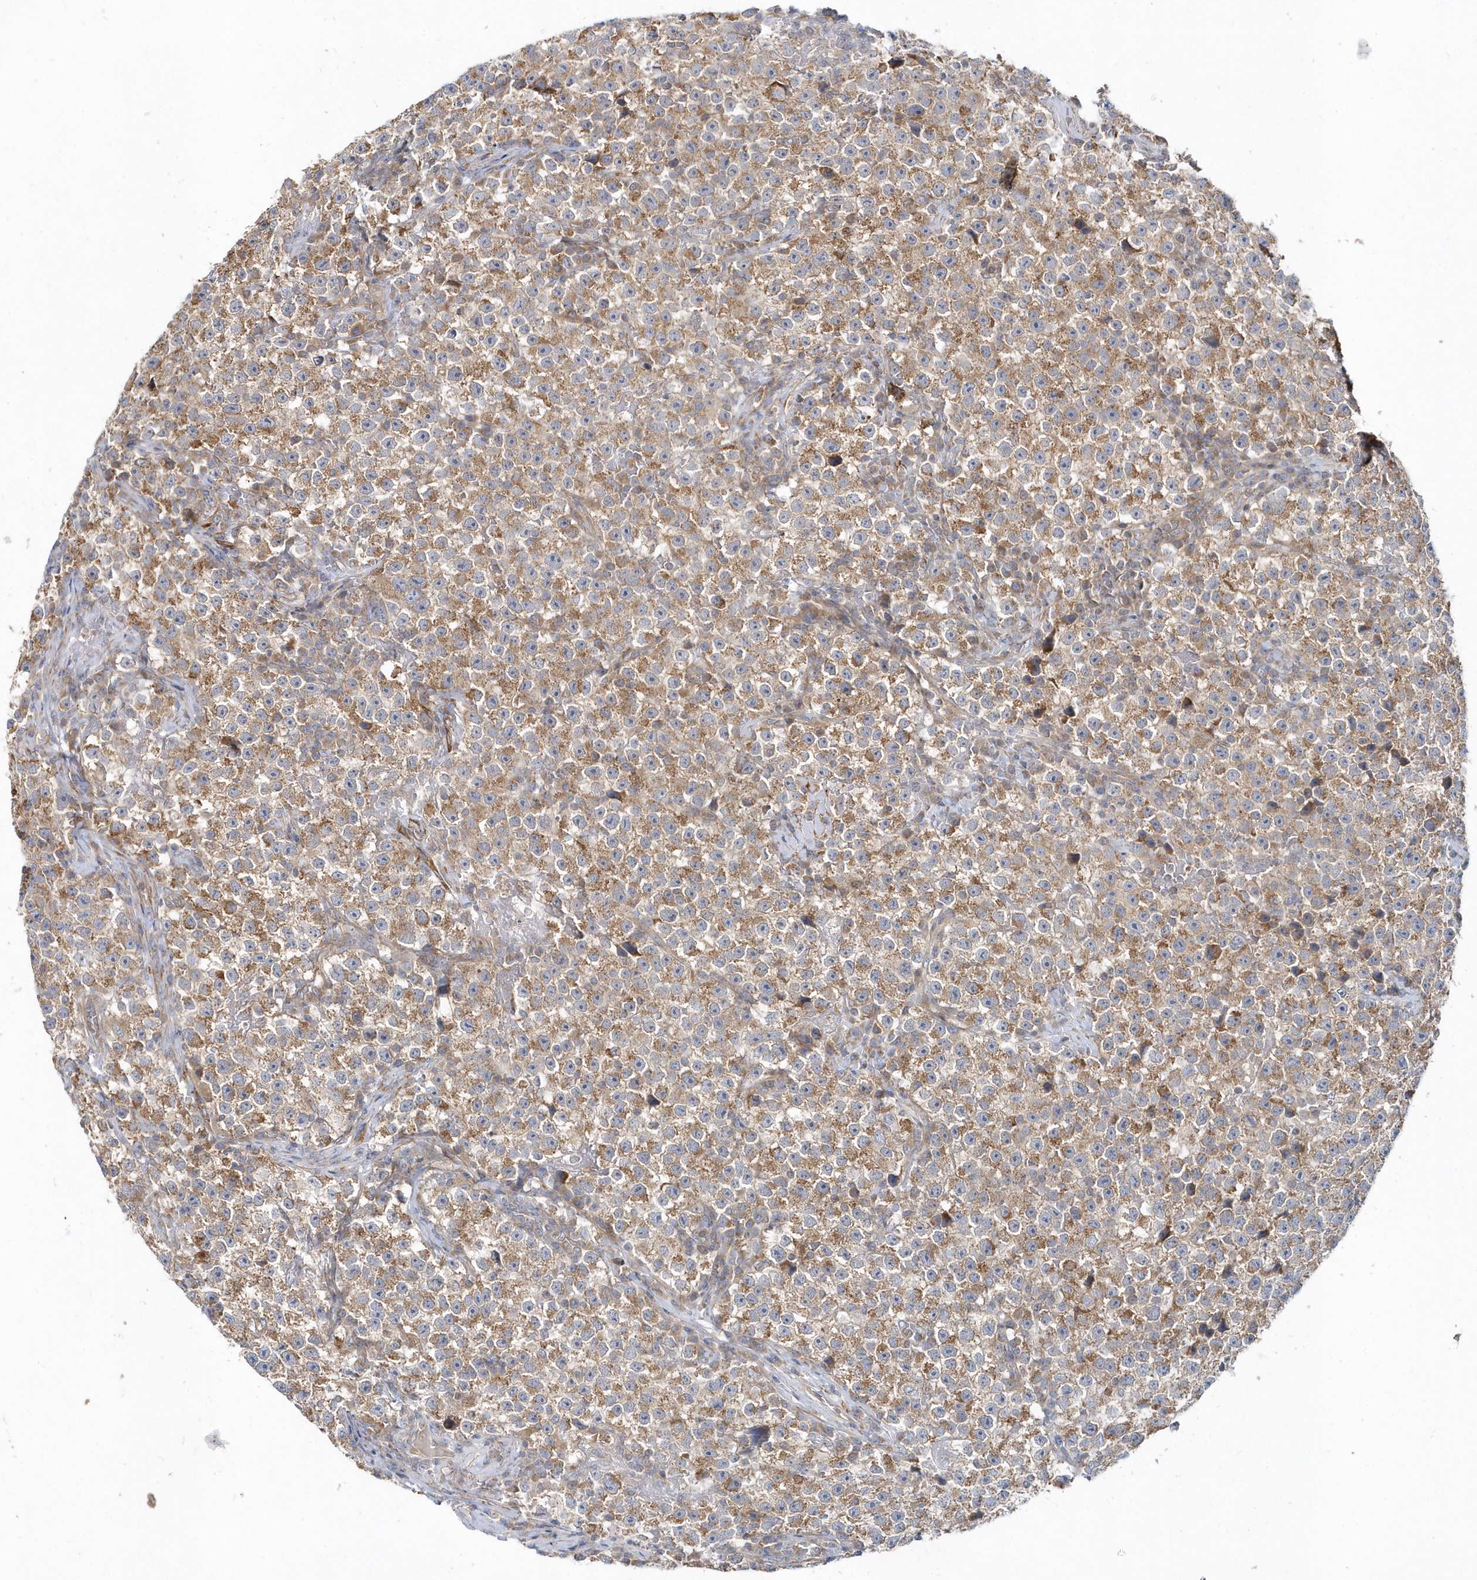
{"staining": {"intensity": "moderate", "quantity": ">75%", "location": "cytoplasmic/membranous"}, "tissue": "testis cancer", "cell_type": "Tumor cells", "image_type": "cancer", "snomed": [{"axis": "morphology", "description": "Seminoma, NOS"}, {"axis": "topography", "description": "Testis"}], "caption": "Immunohistochemical staining of testis cancer (seminoma) exhibits medium levels of moderate cytoplasmic/membranous protein expression in about >75% of tumor cells.", "gene": "LEXM", "patient": {"sex": "male", "age": 22}}